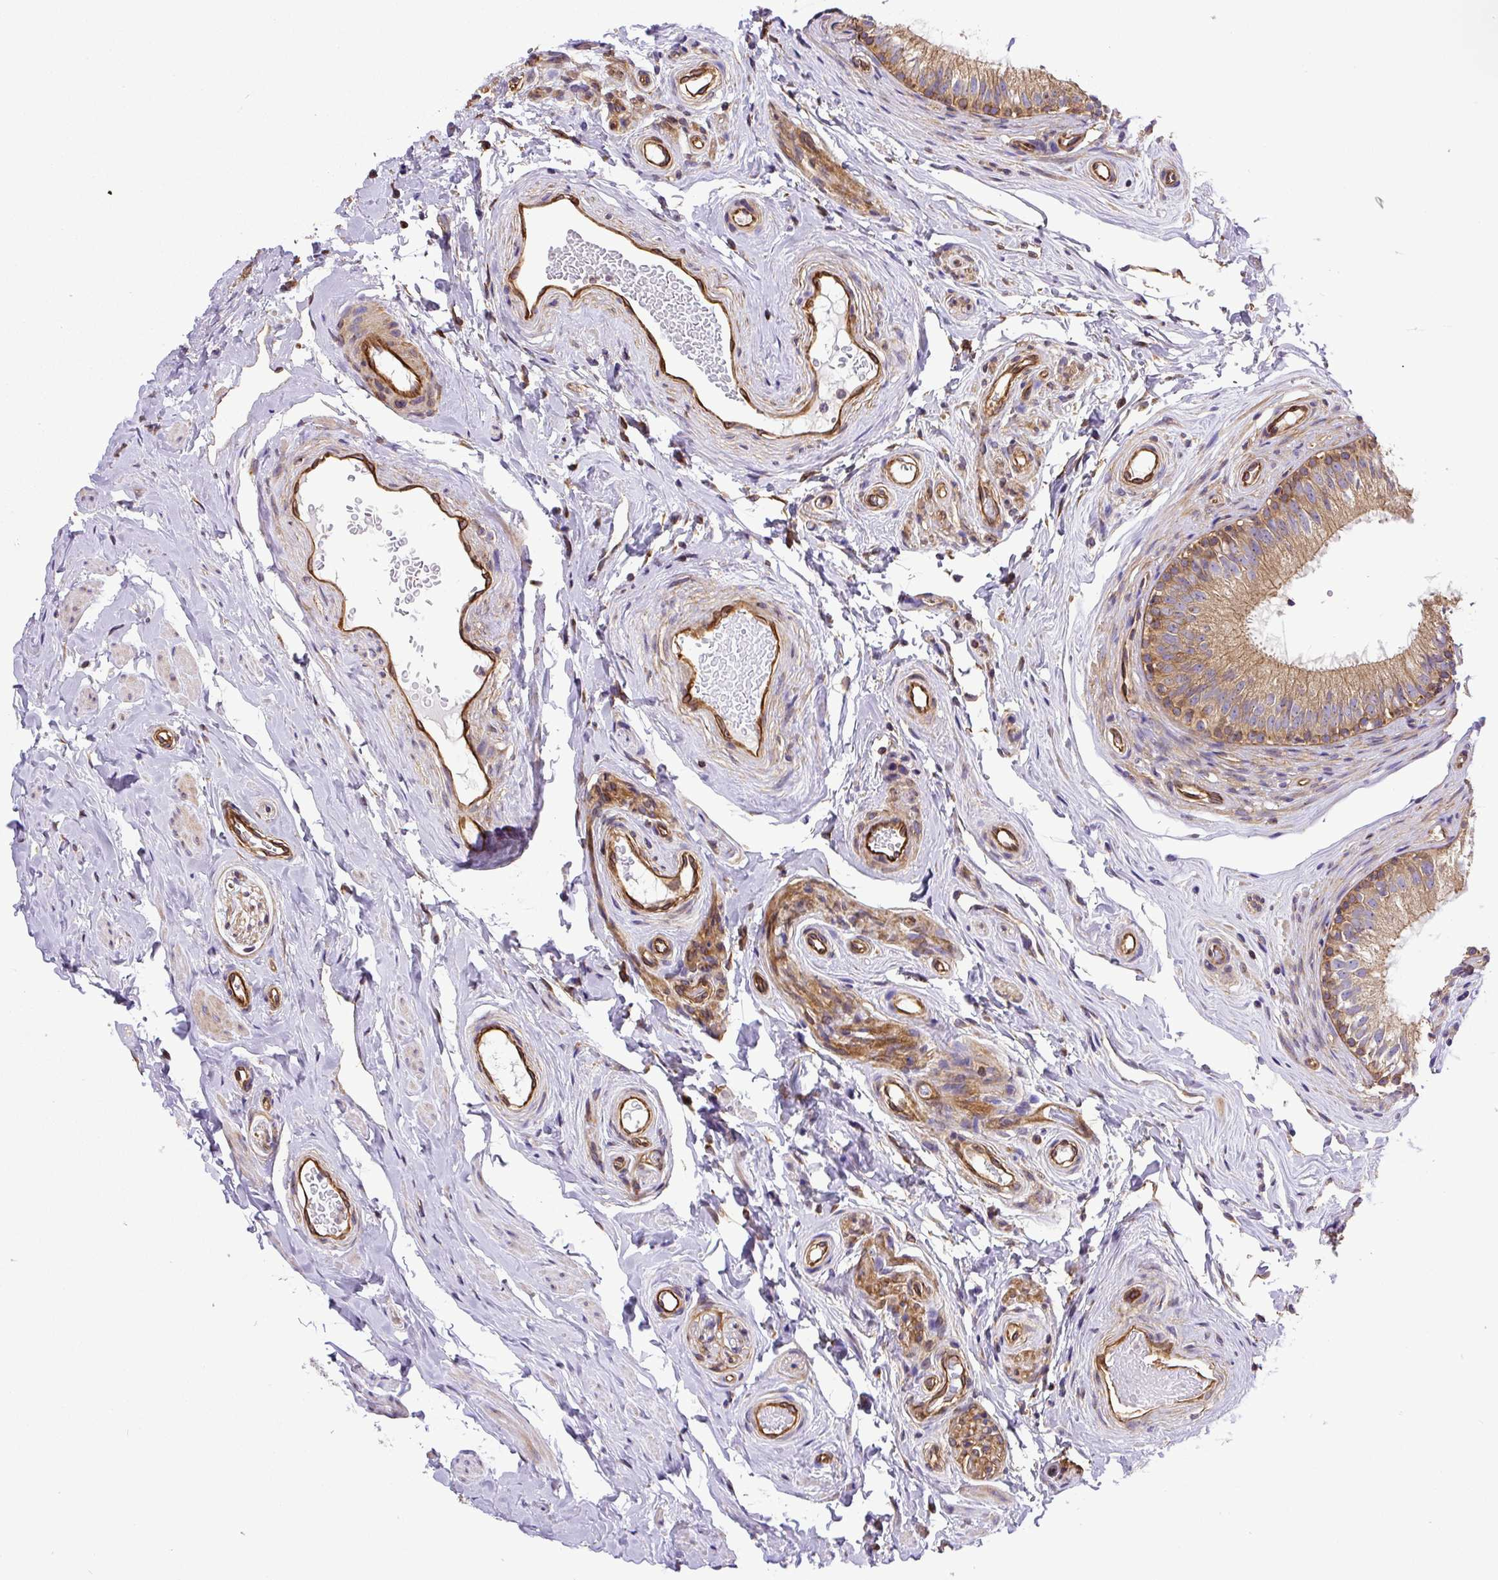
{"staining": {"intensity": "moderate", "quantity": ">75%", "location": "cytoplasmic/membranous"}, "tissue": "epididymis", "cell_type": "Glandular cells", "image_type": "normal", "snomed": [{"axis": "morphology", "description": "Normal tissue, NOS"}, {"axis": "morphology", "description": "Seminoma, NOS"}, {"axis": "topography", "description": "Testis"}, {"axis": "topography", "description": "Epididymis"}], "caption": "Glandular cells reveal moderate cytoplasmic/membranous expression in about >75% of cells in unremarkable epididymis. The protein is stained brown, and the nuclei are stained in blue (DAB (3,3'-diaminobenzidine) IHC with brightfield microscopy, high magnification).", "gene": "DCTN1", "patient": {"sex": "male", "age": 45}}